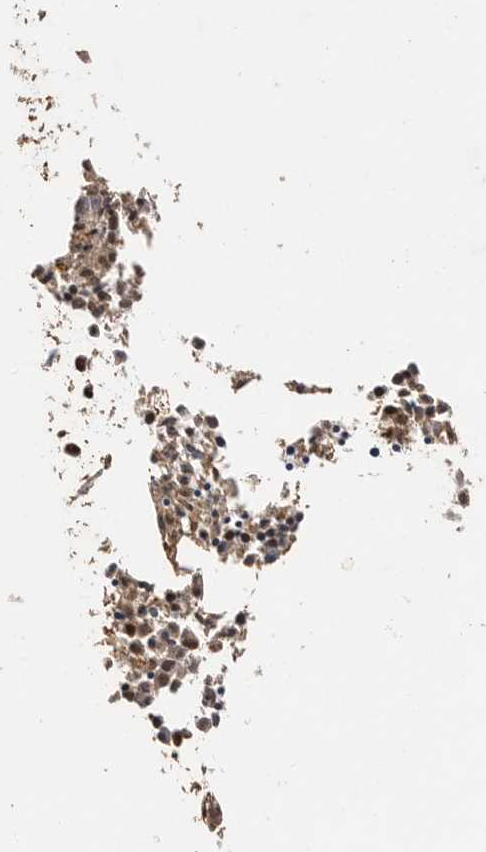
{"staining": {"intensity": "moderate", "quantity": ">75%", "location": "cytoplasmic/membranous,nuclear"}, "tissue": "bone marrow", "cell_type": "Hematopoietic cells", "image_type": "normal", "snomed": [{"axis": "morphology", "description": "Normal tissue, NOS"}, {"axis": "morphology", "description": "Inflammation, NOS"}, {"axis": "topography", "description": "Bone marrow"}], "caption": "Bone marrow stained with a brown dye displays moderate cytoplasmic/membranous,nuclear positive staining in about >75% of hematopoietic cells.", "gene": "BOC", "patient": {"sex": "female", "age": 62}}